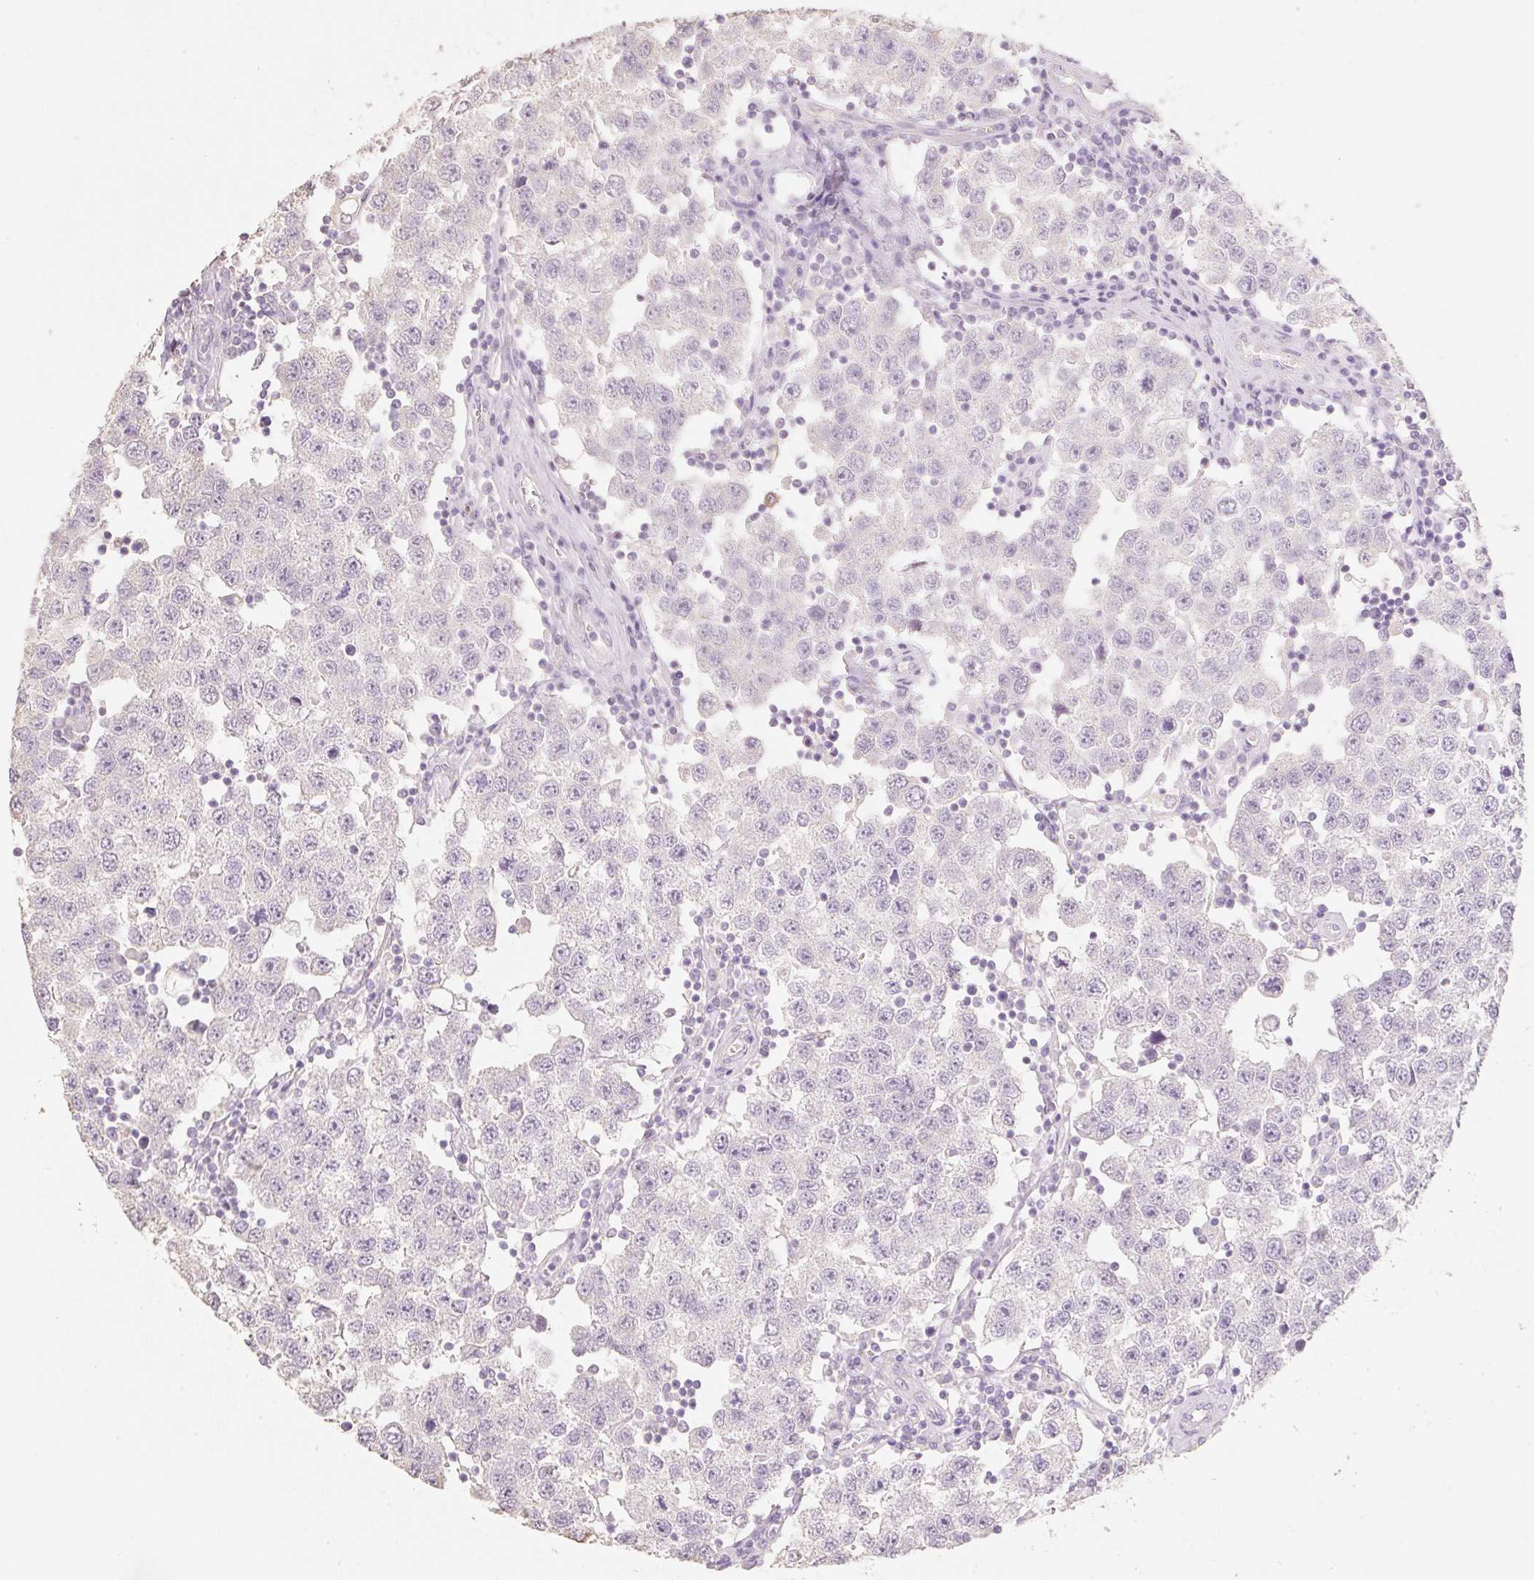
{"staining": {"intensity": "negative", "quantity": "none", "location": "none"}, "tissue": "testis cancer", "cell_type": "Tumor cells", "image_type": "cancer", "snomed": [{"axis": "morphology", "description": "Seminoma, NOS"}, {"axis": "topography", "description": "Testis"}], "caption": "High power microscopy image of an immunohistochemistry (IHC) photomicrograph of testis cancer (seminoma), revealing no significant staining in tumor cells.", "gene": "MBOAT7", "patient": {"sex": "male", "age": 34}}